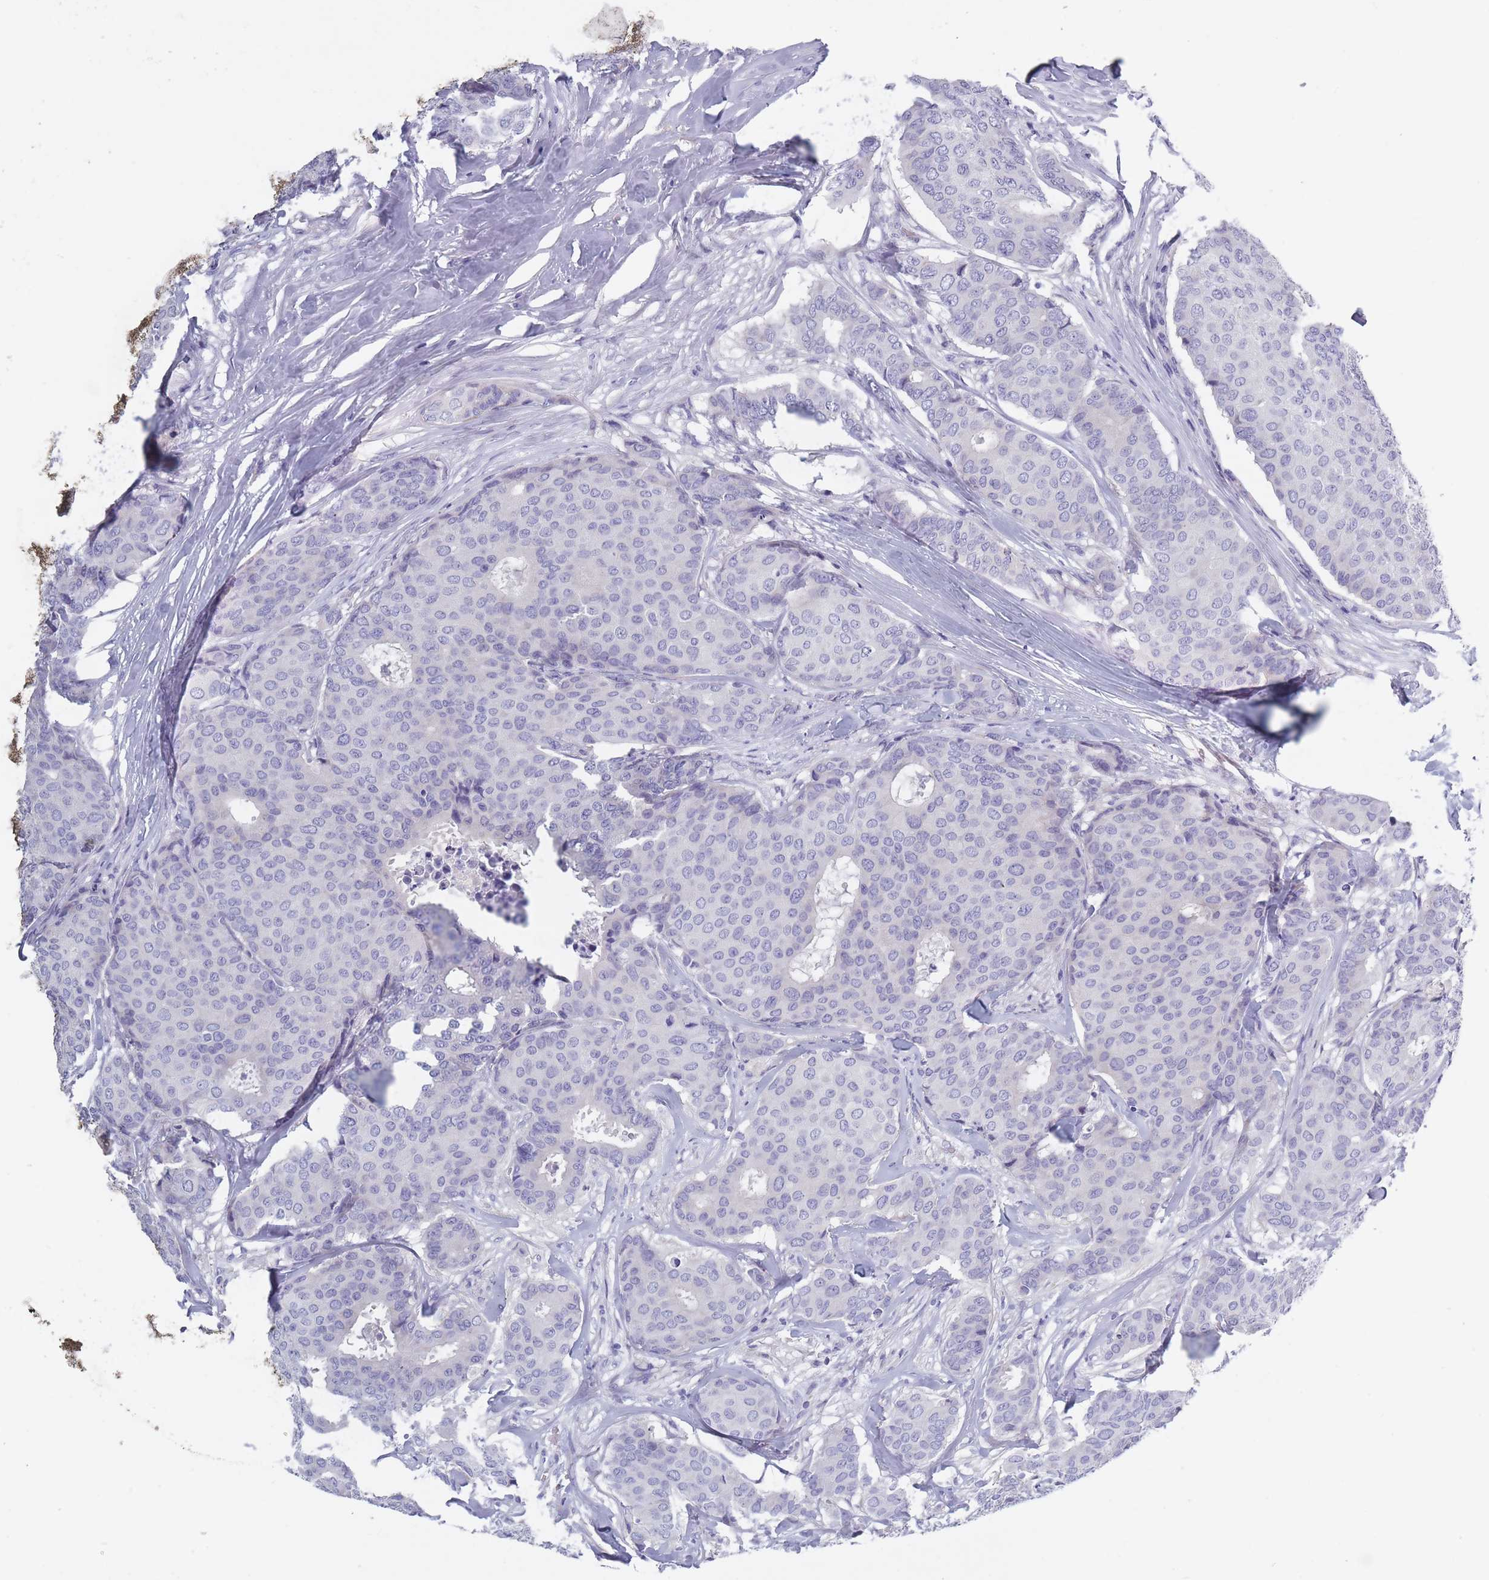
{"staining": {"intensity": "negative", "quantity": "none", "location": "none"}, "tissue": "breast cancer", "cell_type": "Tumor cells", "image_type": "cancer", "snomed": [{"axis": "morphology", "description": "Duct carcinoma"}, {"axis": "topography", "description": "Breast"}], "caption": "An image of human breast intraductal carcinoma is negative for staining in tumor cells. Brightfield microscopy of IHC stained with DAB (3,3'-diaminobenzidine) (brown) and hematoxylin (blue), captured at high magnification.", "gene": "OR4C5", "patient": {"sex": "female", "age": 75}}